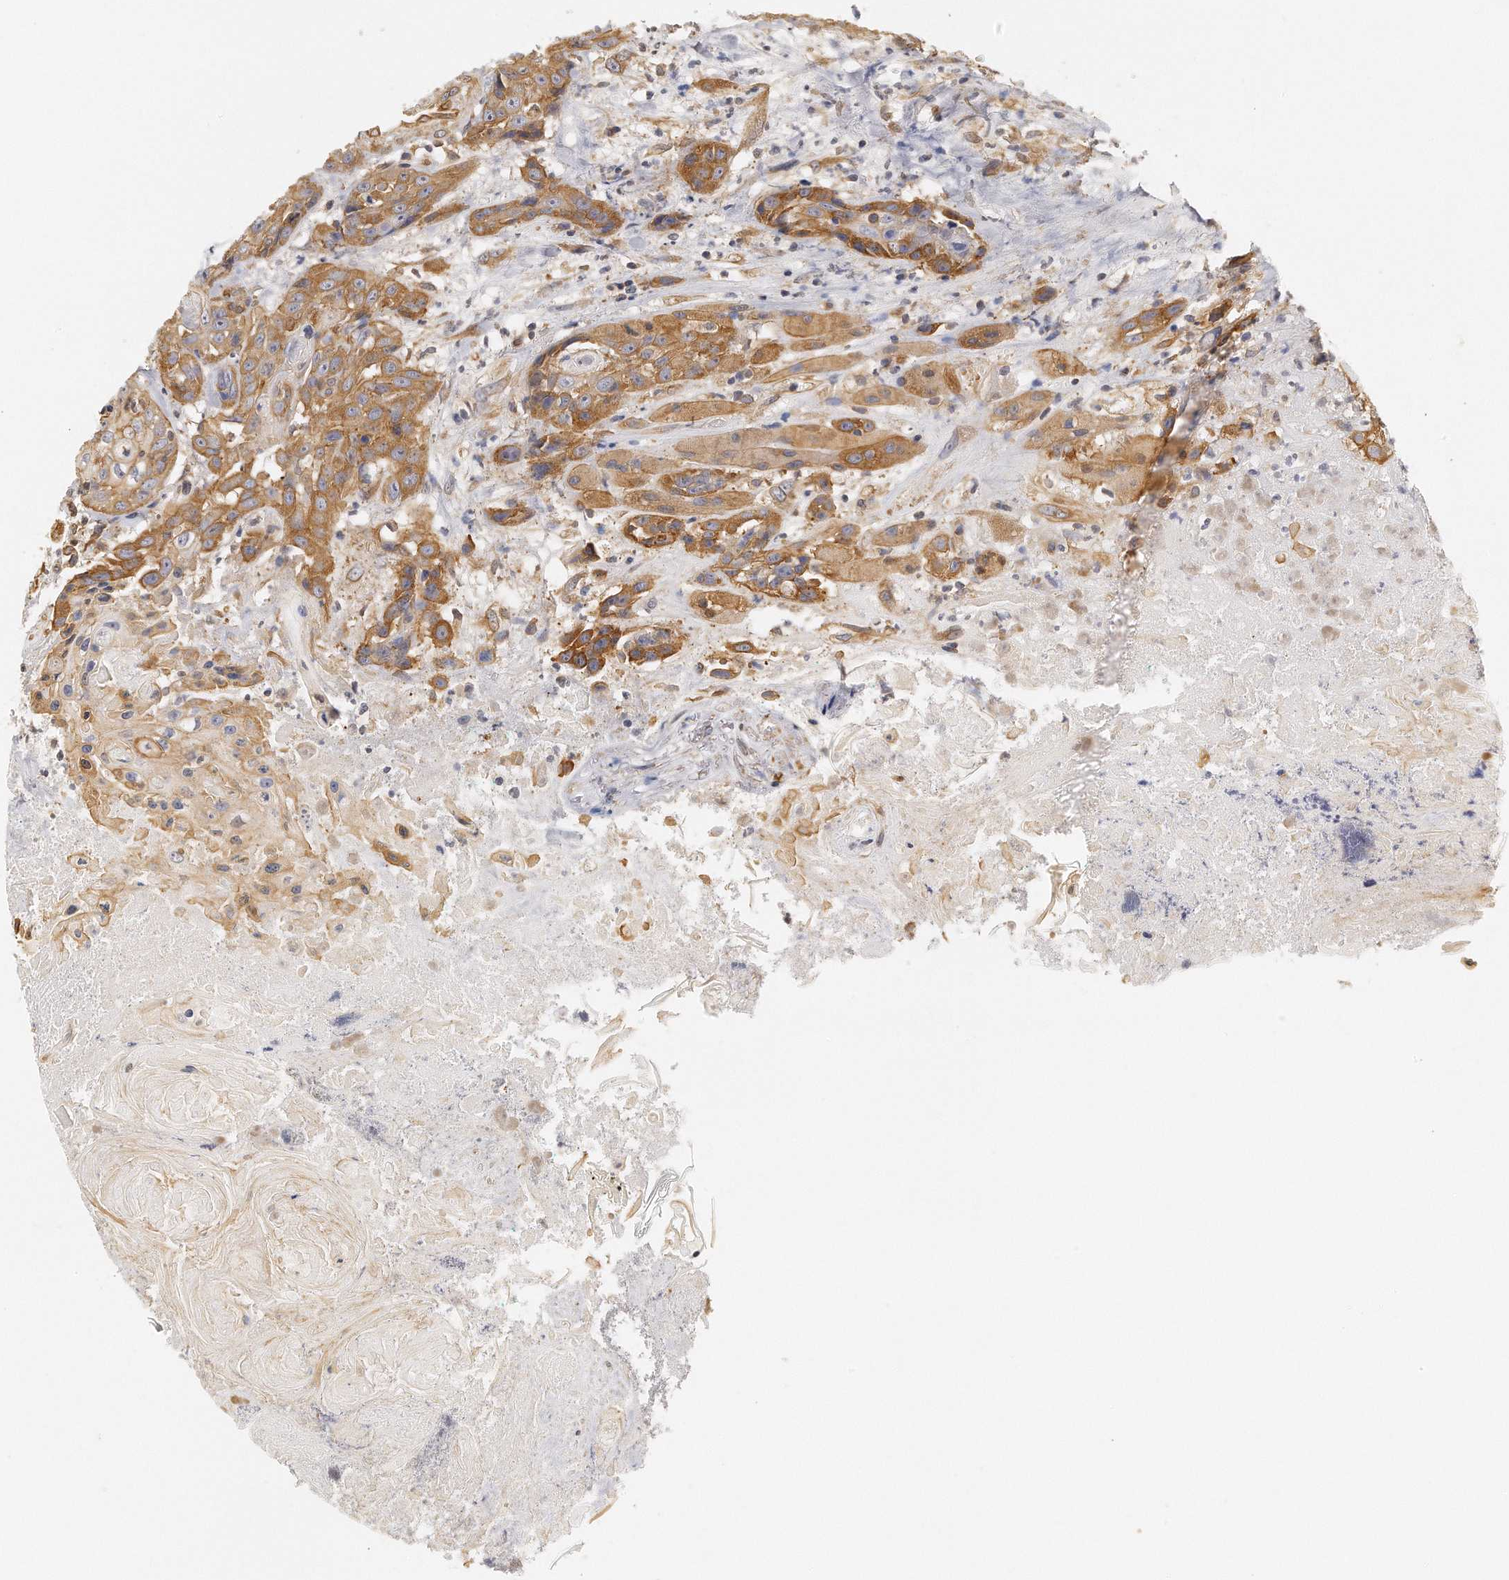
{"staining": {"intensity": "moderate", "quantity": ">75%", "location": "cytoplasmic/membranous"}, "tissue": "head and neck cancer", "cell_type": "Tumor cells", "image_type": "cancer", "snomed": [{"axis": "morphology", "description": "Squamous cell carcinoma, NOS"}, {"axis": "topography", "description": "Head-Neck"}], "caption": "Human head and neck squamous cell carcinoma stained for a protein (brown) shows moderate cytoplasmic/membranous positive staining in about >75% of tumor cells.", "gene": "CHST7", "patient": {"sex": "female", "age": 84}}